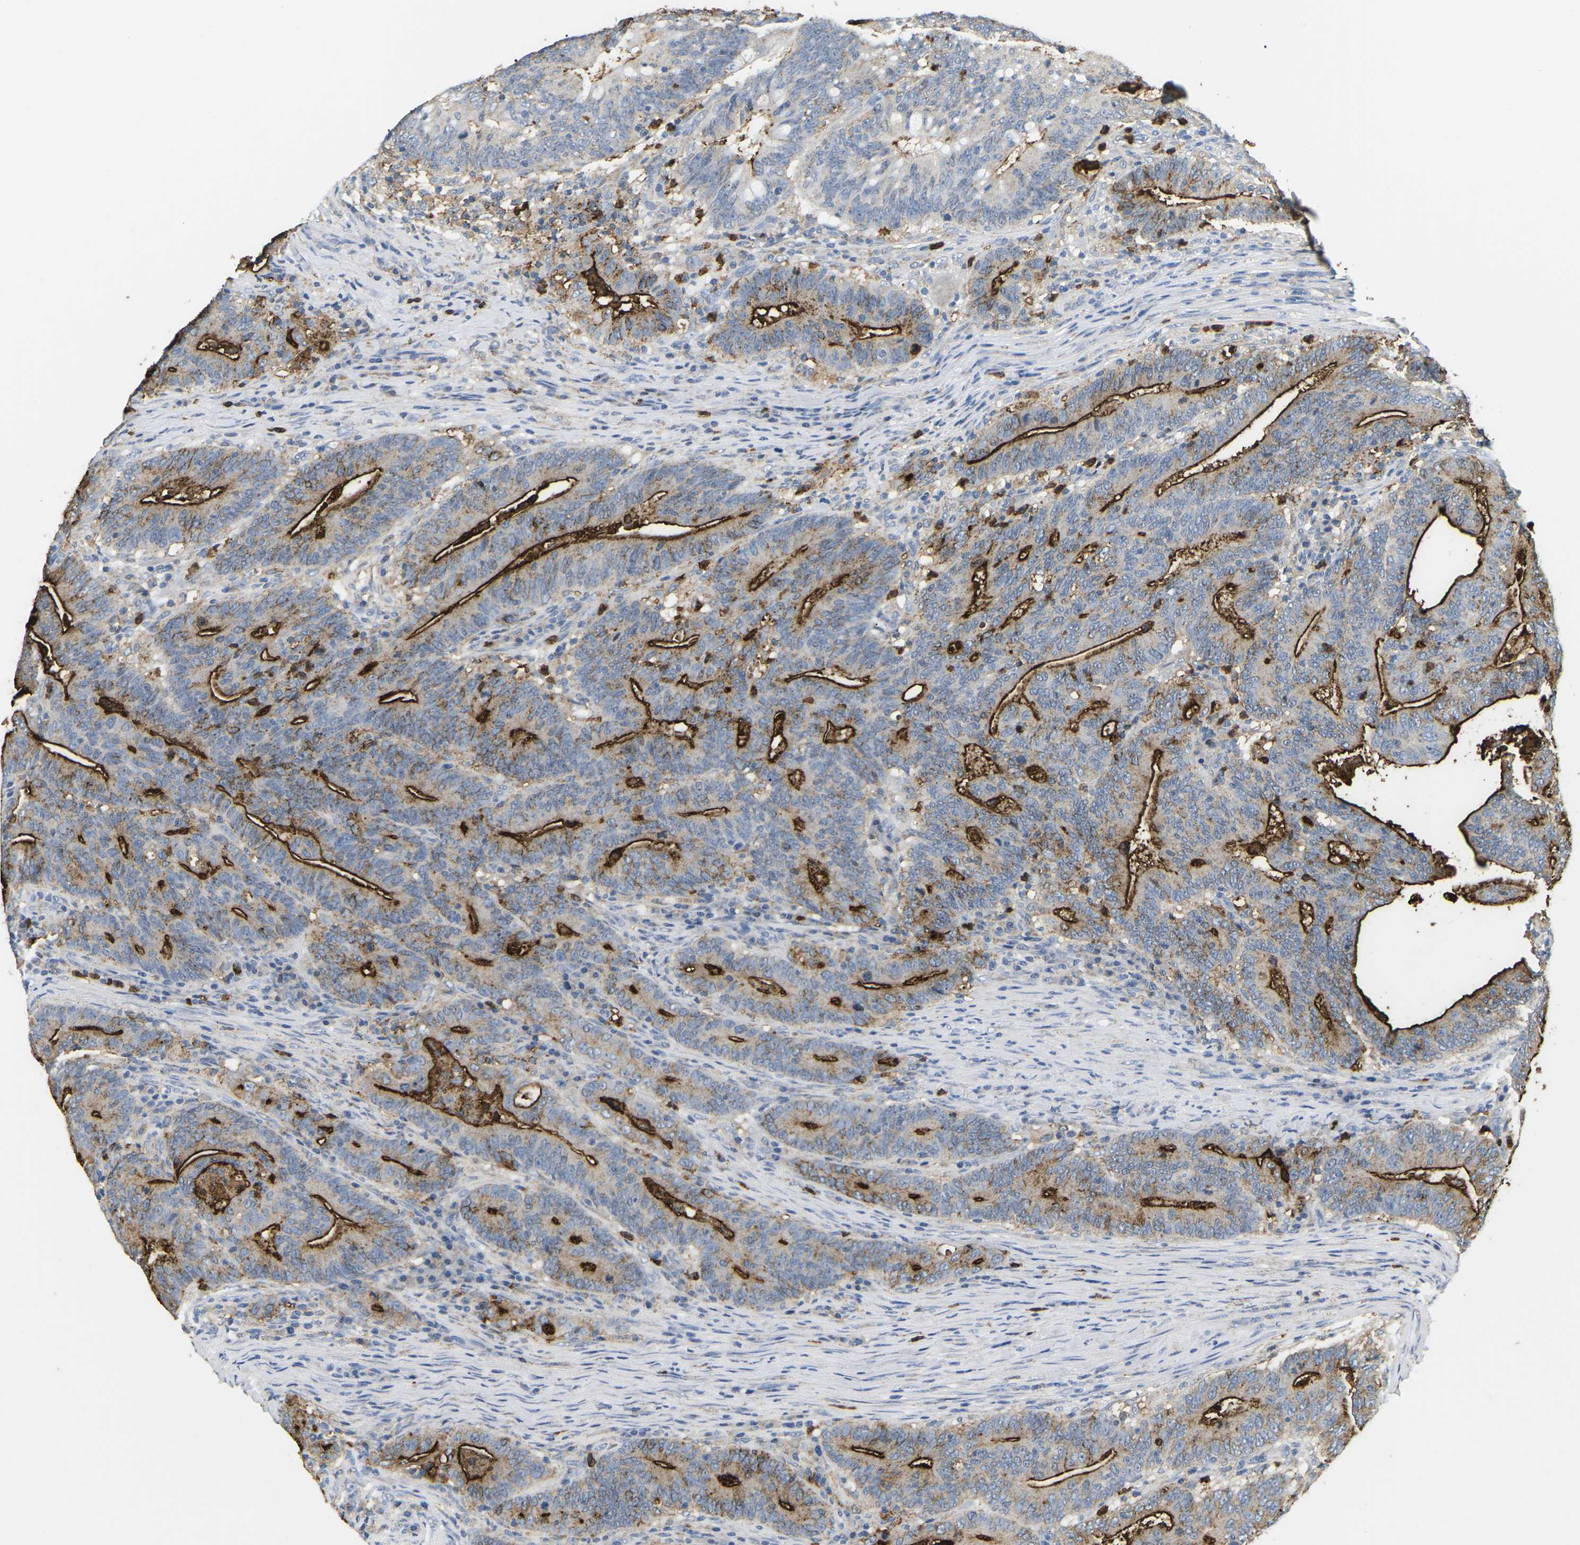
{"staining": {"intensity": "moderate", "quantity": ">75%", "location": "cytoplasmic/membranous"}, "tissue": "colorectal cancer", "cell_type": "Tumor cells", "image_type": "cancer", "snomed": [{"axis": "morphology", "description": "Normal tissue, NOS"}, {"axis": "morphology", "description": "Adenocarcinoma, NOS"}, {"axis": "topography", "description": "Colon"}], "caption": "This histopathology image reveals colorectal adenocarcinoma stained with IHC to label a protein in brown. The cytoplasmic/membranous of tumor cells show moderate positivity for the protein. Nuclei are counter-stained blue.", "gene": "ADM", "patient": {"sex": "female", "age": 66}}